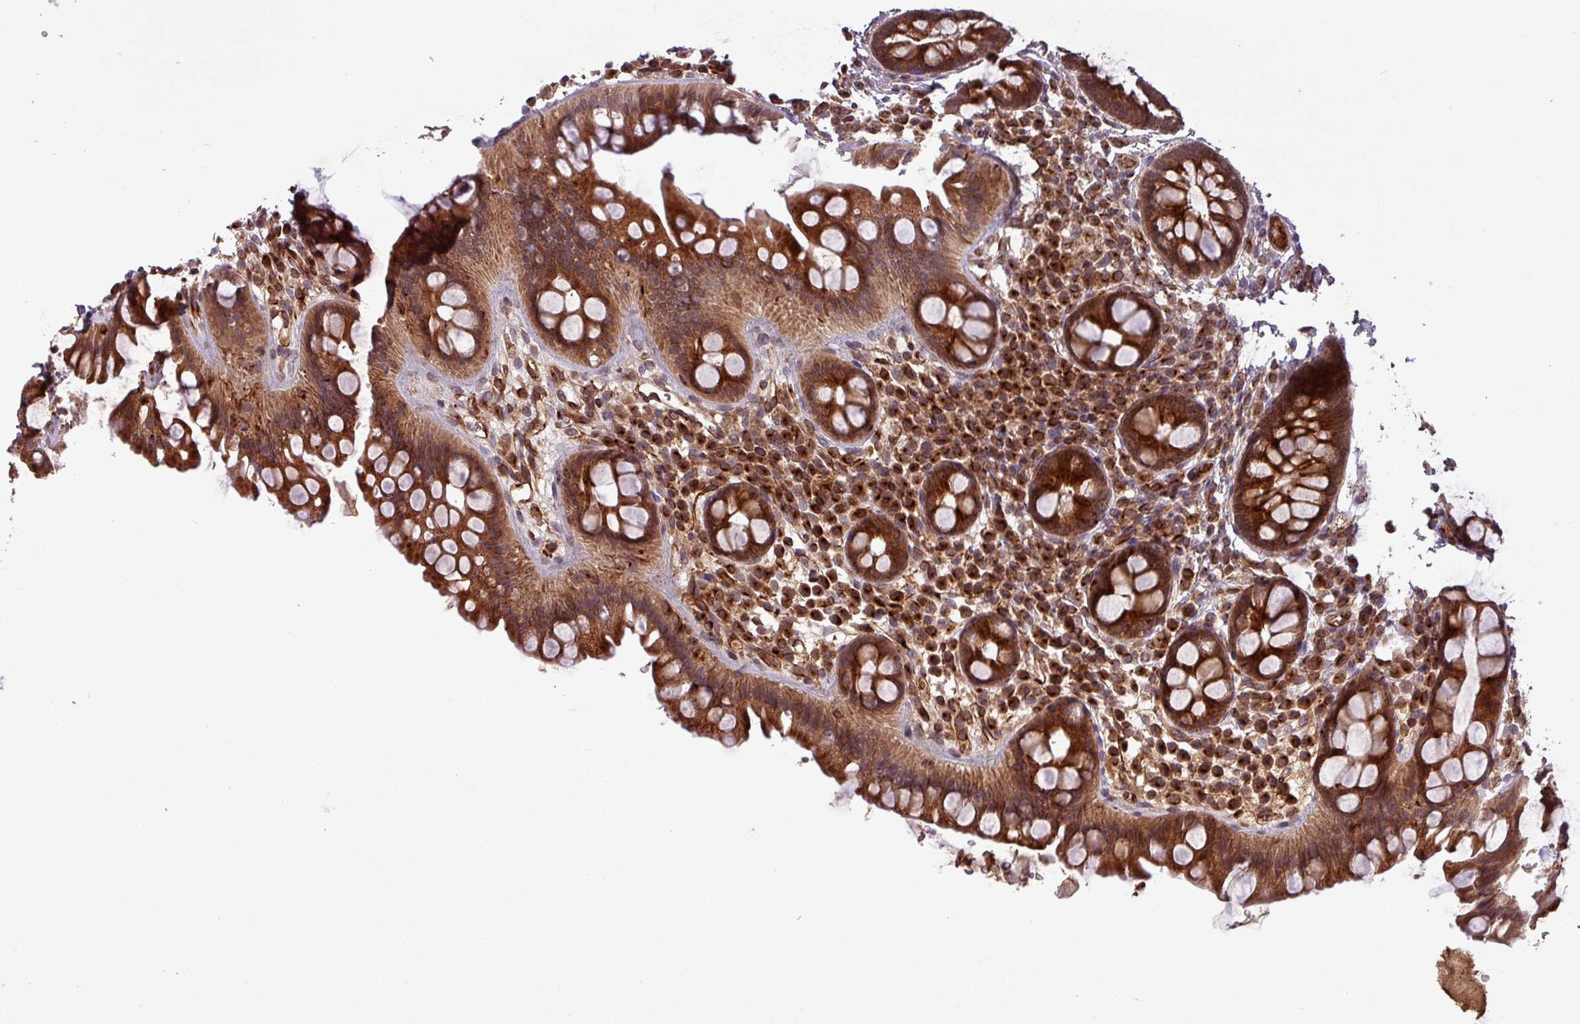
{"staining": {"intensity": "strong", "quantity": ">75%", "location": "cytoplasmic/membranous"}, "tissue": "rectum", "cell_type": "Glandular cells", "image_type": "normal", "snomed": [{"axis": "morphology", "description": "Normal tissue, NOS"}, {"axis": "topography", "description": "Rectum"}, {"axis": "topography", "description": "Peripheral nerve tissue"}], "caption": "Rectum stained for a protein (brown) displays strong cytoplasmic/membranous positive staining in about >75% of glandular cells.", "gene": "PUS1", "patient": {"sex": "female", "age": 69}}